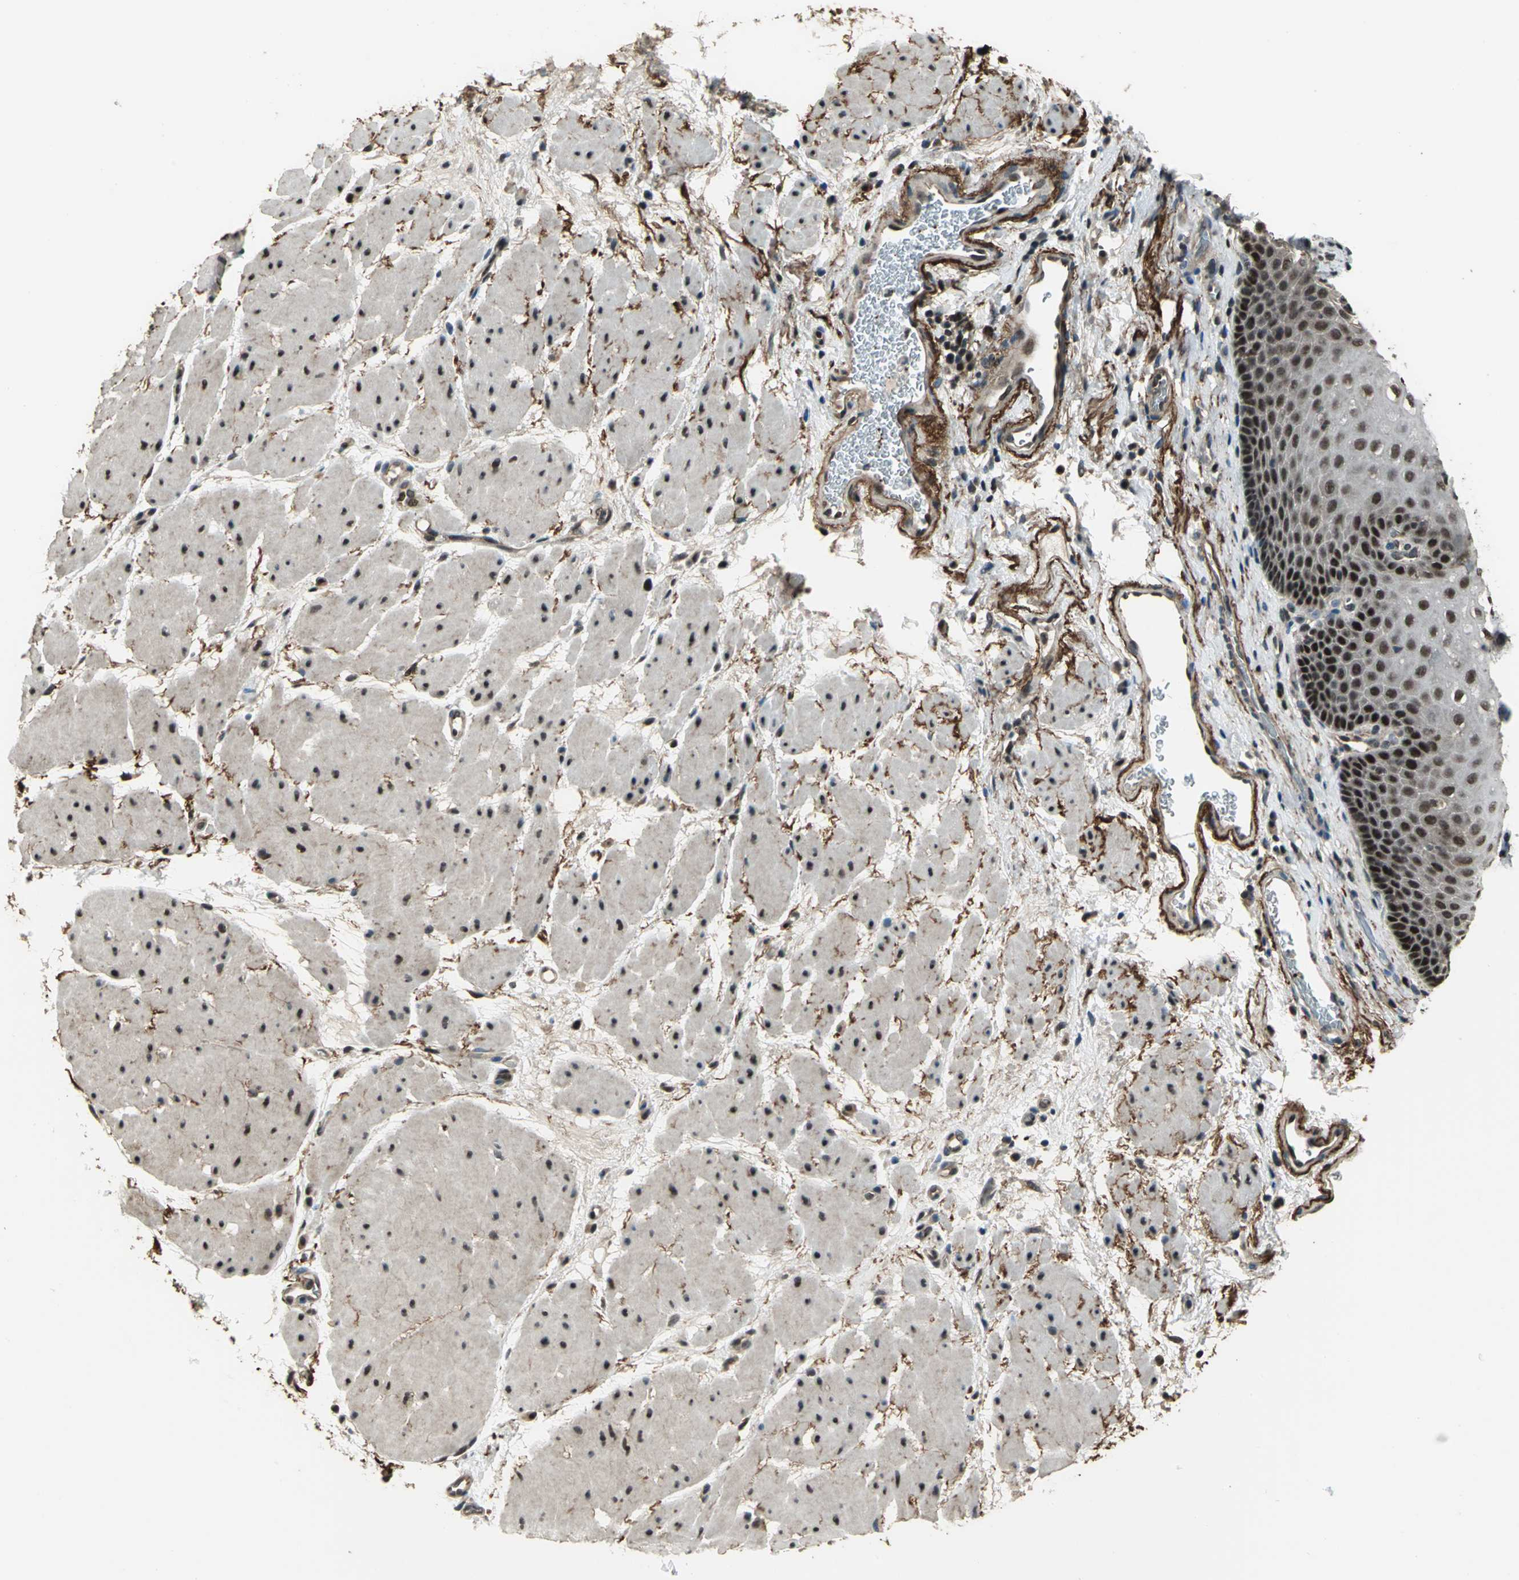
{"staining": {"intensity": "moderate", "quantity": ">75%", "location": "cytoplasmic/membranous"}, "tissue": "esophagus", "cell_type": "Squamous epithelial cells", "image_type": "normal", "snomed": [{"axis": "morphology", "description": "Normal tissue, NOS"}, {"axis": "topography", "description": "Esophagus"}], "caption": "Immunohistochemical staining of benign esophagus exhibits medium levels of moderate cytoplasmic/membranous expression in about >75% of squamous epithelial cells.", "gene": "MIS18BP1", "patient": {"sex": "male", "age": 48}}